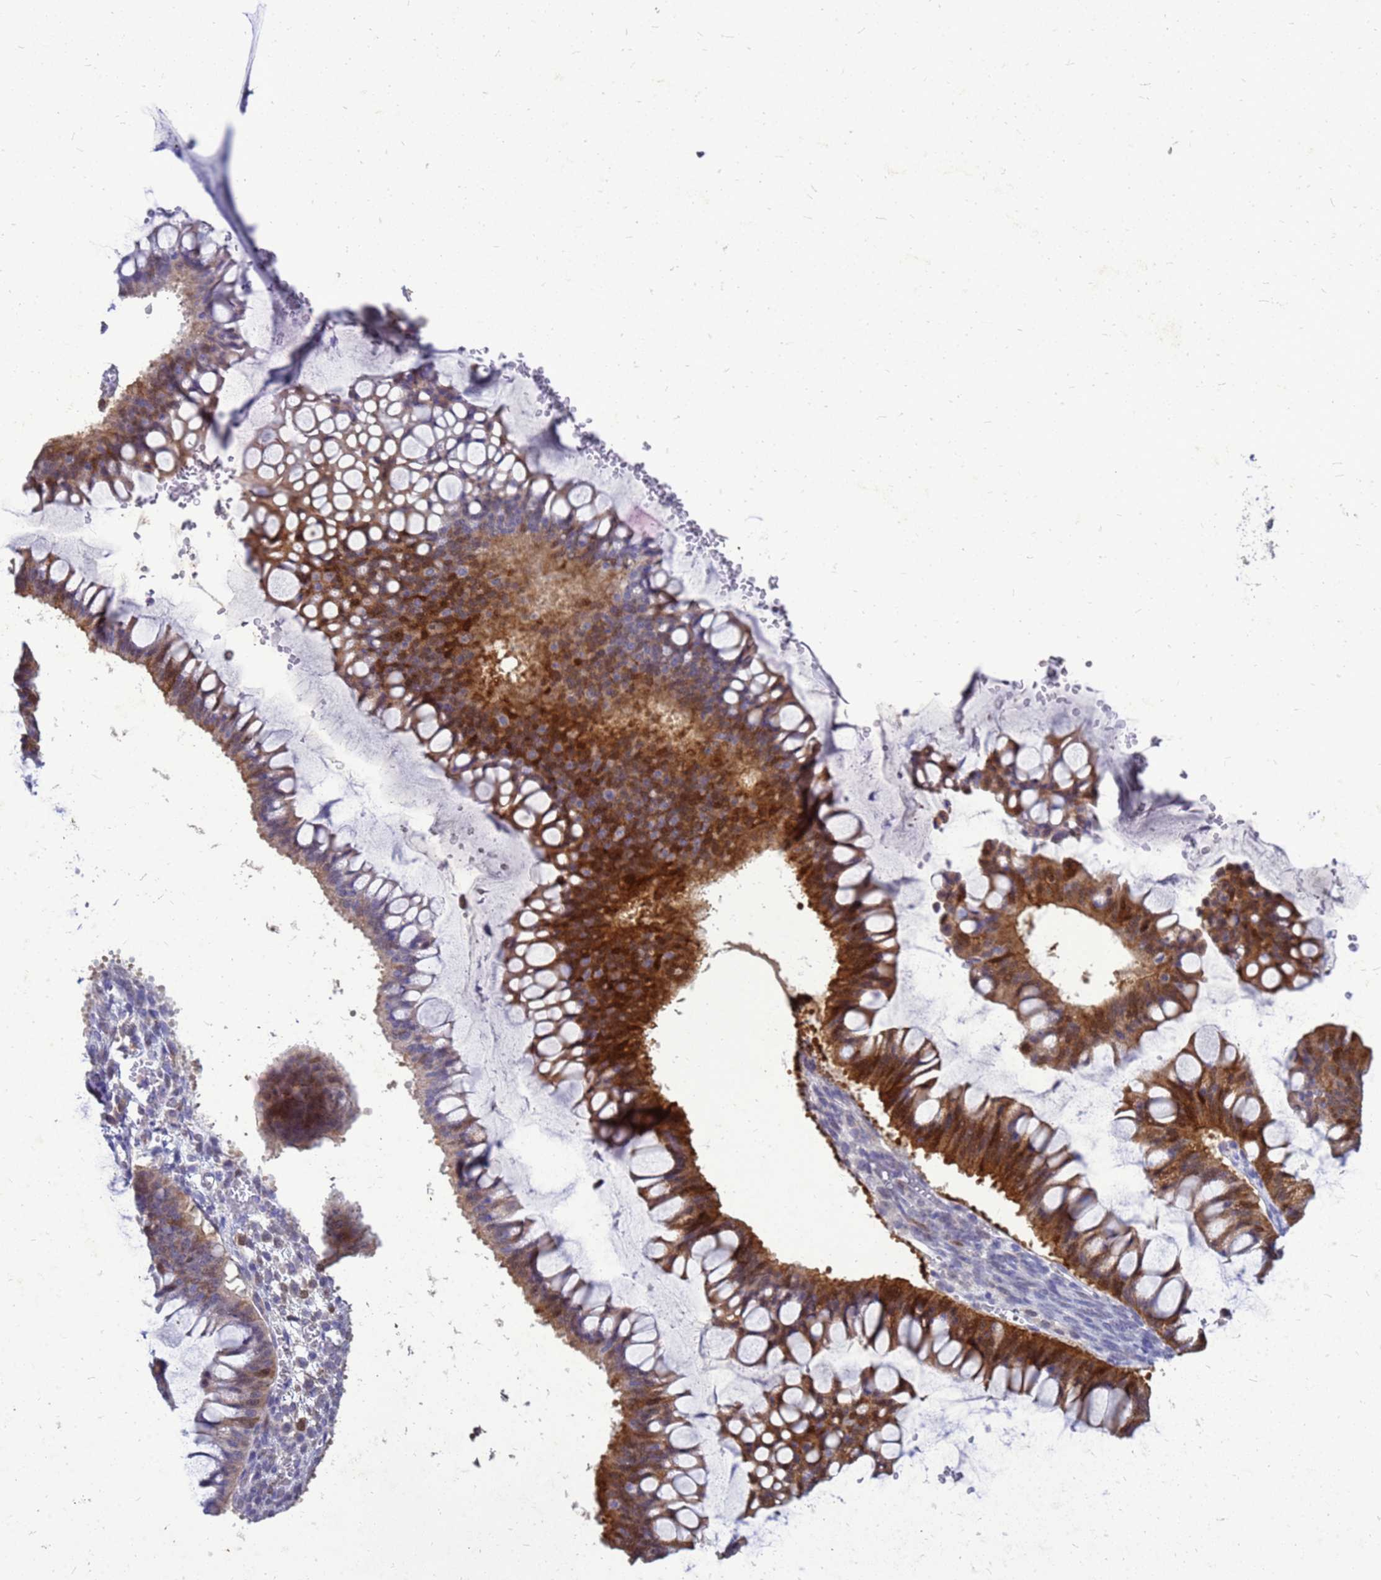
{"staining": {"intensity": "strong", "quantity": "25%-75%", "location": "cytoplasmic/membranous,nuclear"}, "tissue": "ovarian cancer", "cell_type": "Tumor cells", "image_type": "cancer", "snomed": [{"axis": "morphology", "description": "Cystadenocarcinoma, mucinous, NOS"}, {"axis": "topography", "description": "Ovary"}], "caption": "The immunohistochemical stain labels strong cytoplasmic/membranous and nuclear expression in tumor cells of ovarian mucinous cystadenocarcinoma tissue.", "gene": "AKR1C1", "patient": {"sex": "female", "age": 73}}